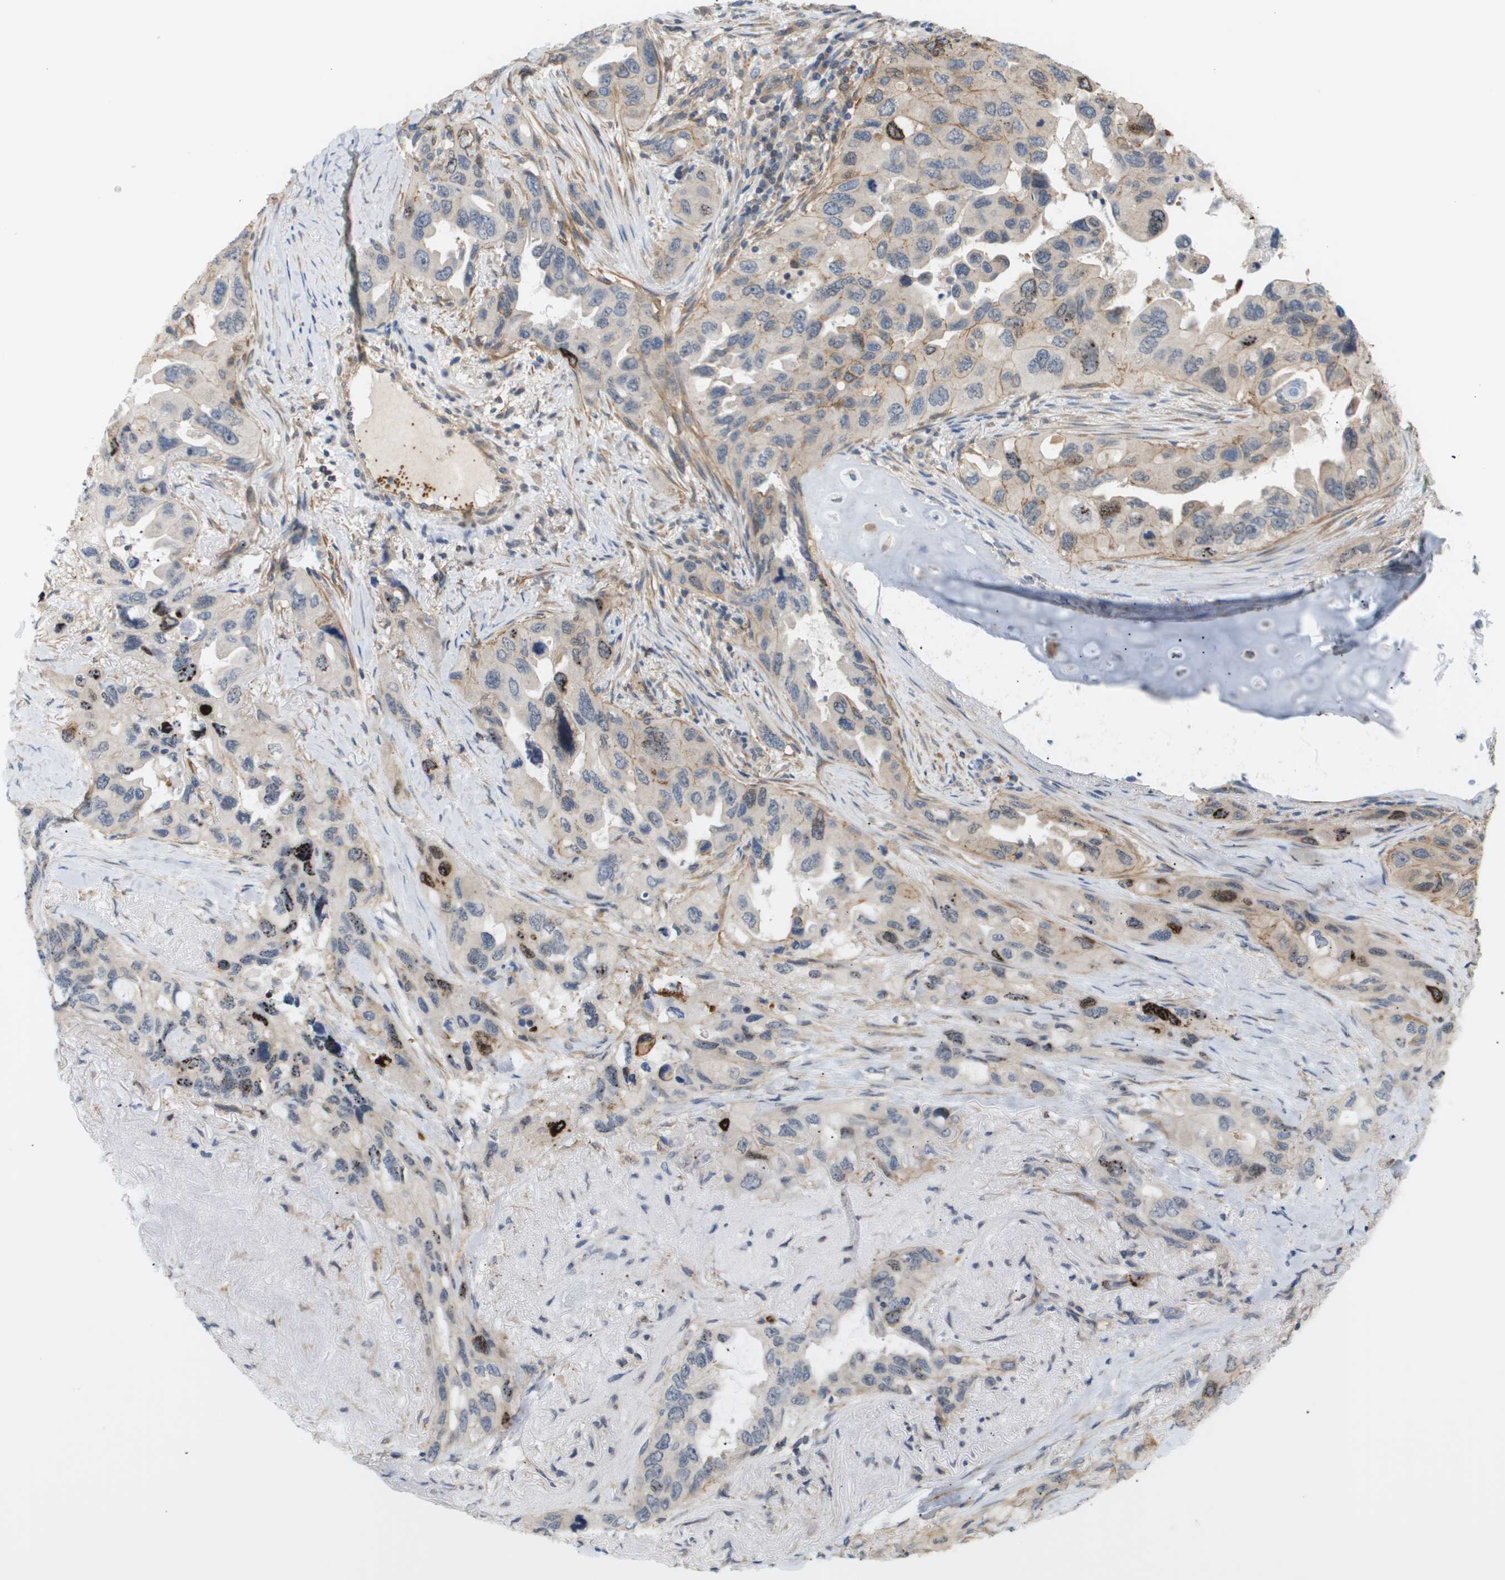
{"staining": {"intensity": "weak", "quantity": "<25%", "location": "cytoplasmic/membranous"}, "tissue": "lung cancer", "cell_type": "Tumor cells", "image_type": "cancer", "snomed": [{"axis": "morphology", "description": "Squamous cell carcinoma, NOS"}, {"axis": "topography", "description": "Lung"}], "caption": "Image shows no significant protein expression in tumor cells of squamous cell carcinoma (lung).", "gene": "CORO2B", "patient": {"sex": "female", "age": 73}}